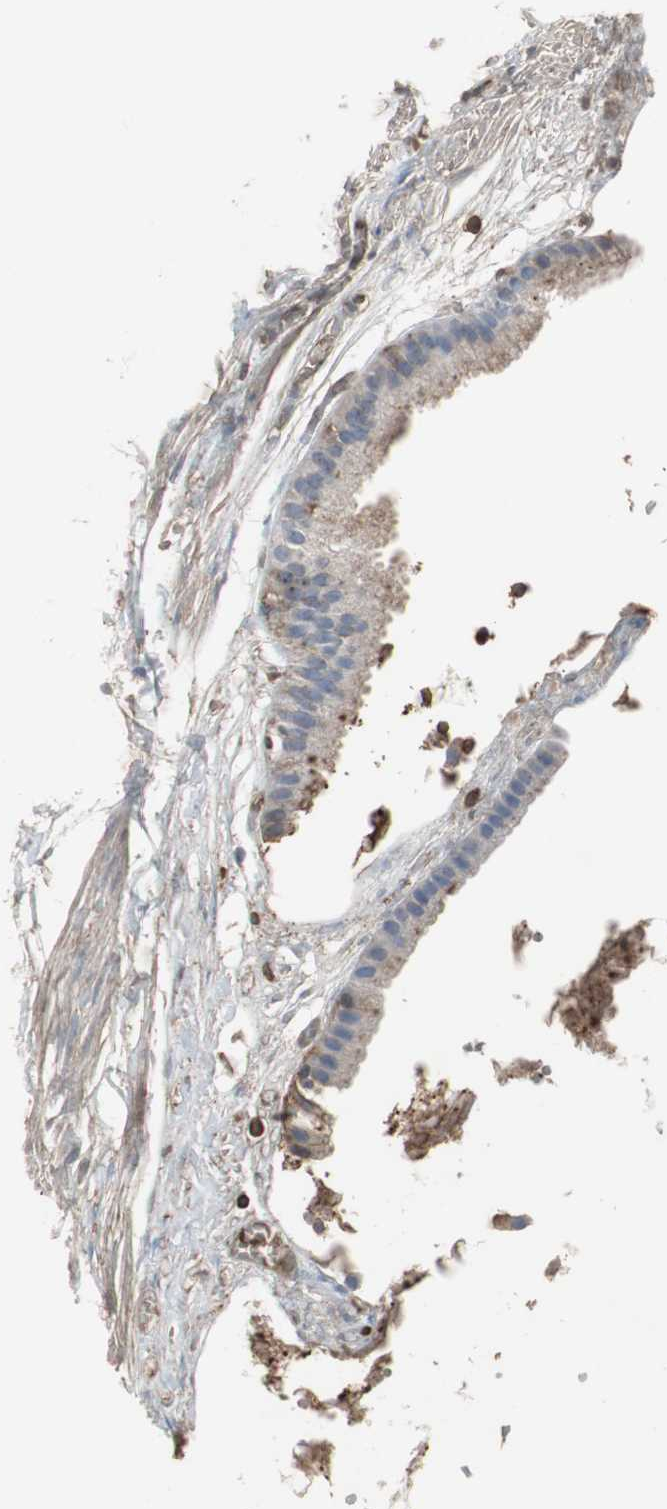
{"staining": {"intensity": "moderate", "quantity": "25%-75%", "location": "cytoplasmic/membranous"}, "tissue": "gallbladder", "cell_type": "Glandular cells", "image_type": "normal", "snomed": [{"axis": "morphology", "description": "Normal tissue, NOS"}, {"axis": "topography", "description": "Gallbladder"}], "caption": "Moderate cytoplasmic/membranous expression is seen in approximately 25%-75% of glandular cells in normal gallbladder.", "gene": "CALB2", "patient": {"sex": "female", "age": 63}}